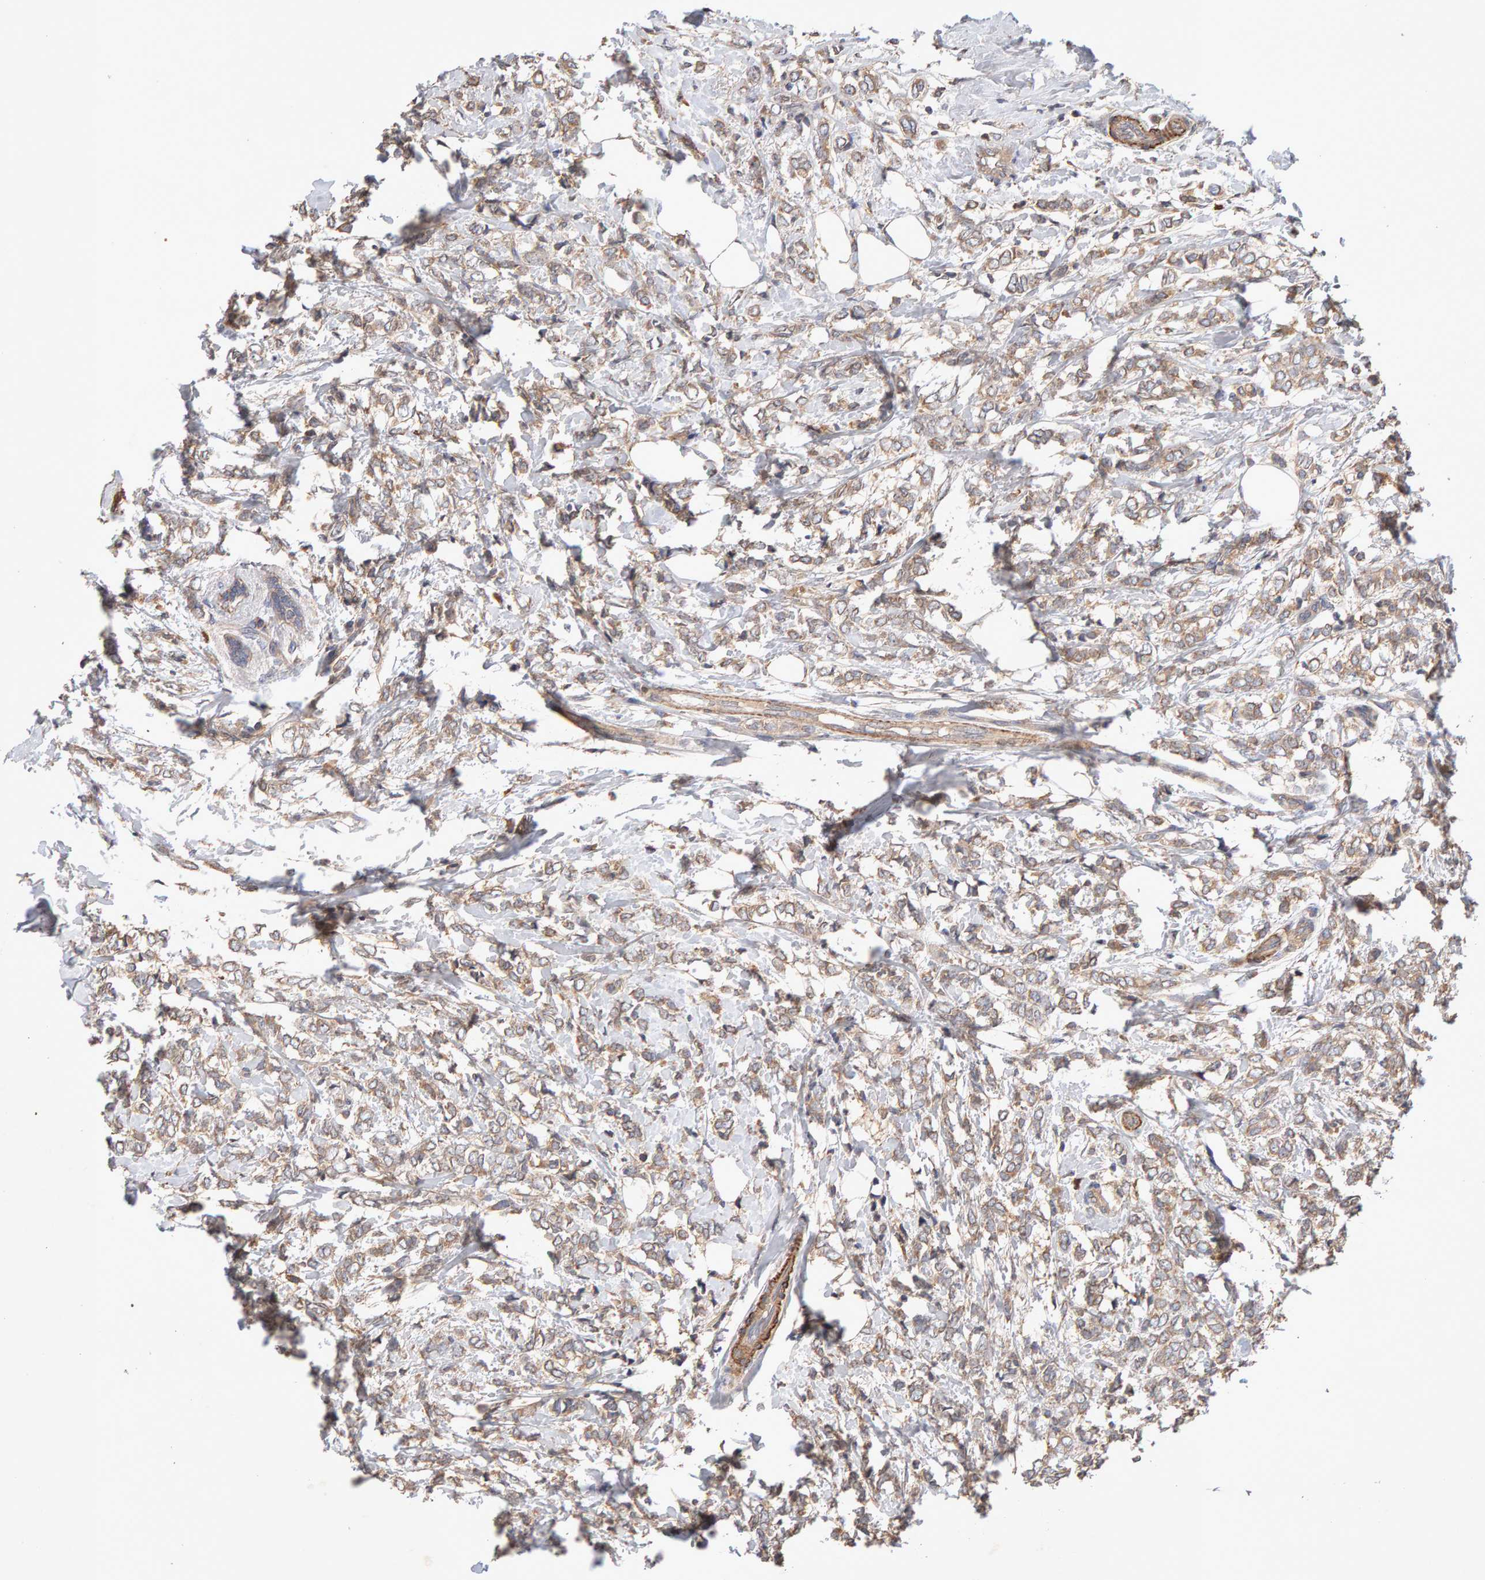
{"staining": {"intensity": "weak", "quantity": ">75%", "location": "cytoplasmic/membranous"}, "tissue": "breast cancer", "cell_type": "Tumor cells", "image_type": "cancer", "snomed": [{"axis": "morphology", "description": "Normal tissue, NOS"}, {"axis": "morphology", "description": "Lobular carcinoma"}, {"axis": "topography", "description": "Breast"}], "caption": "There is low levels of weak cytoplasmic/membranous expression in tumor cells of lobular carcinoma (breast), as demonstrated by immunohistochemical staining (brown color).", "gene": "RNF19A", "patient": {"sex": "female", "age": 47}}